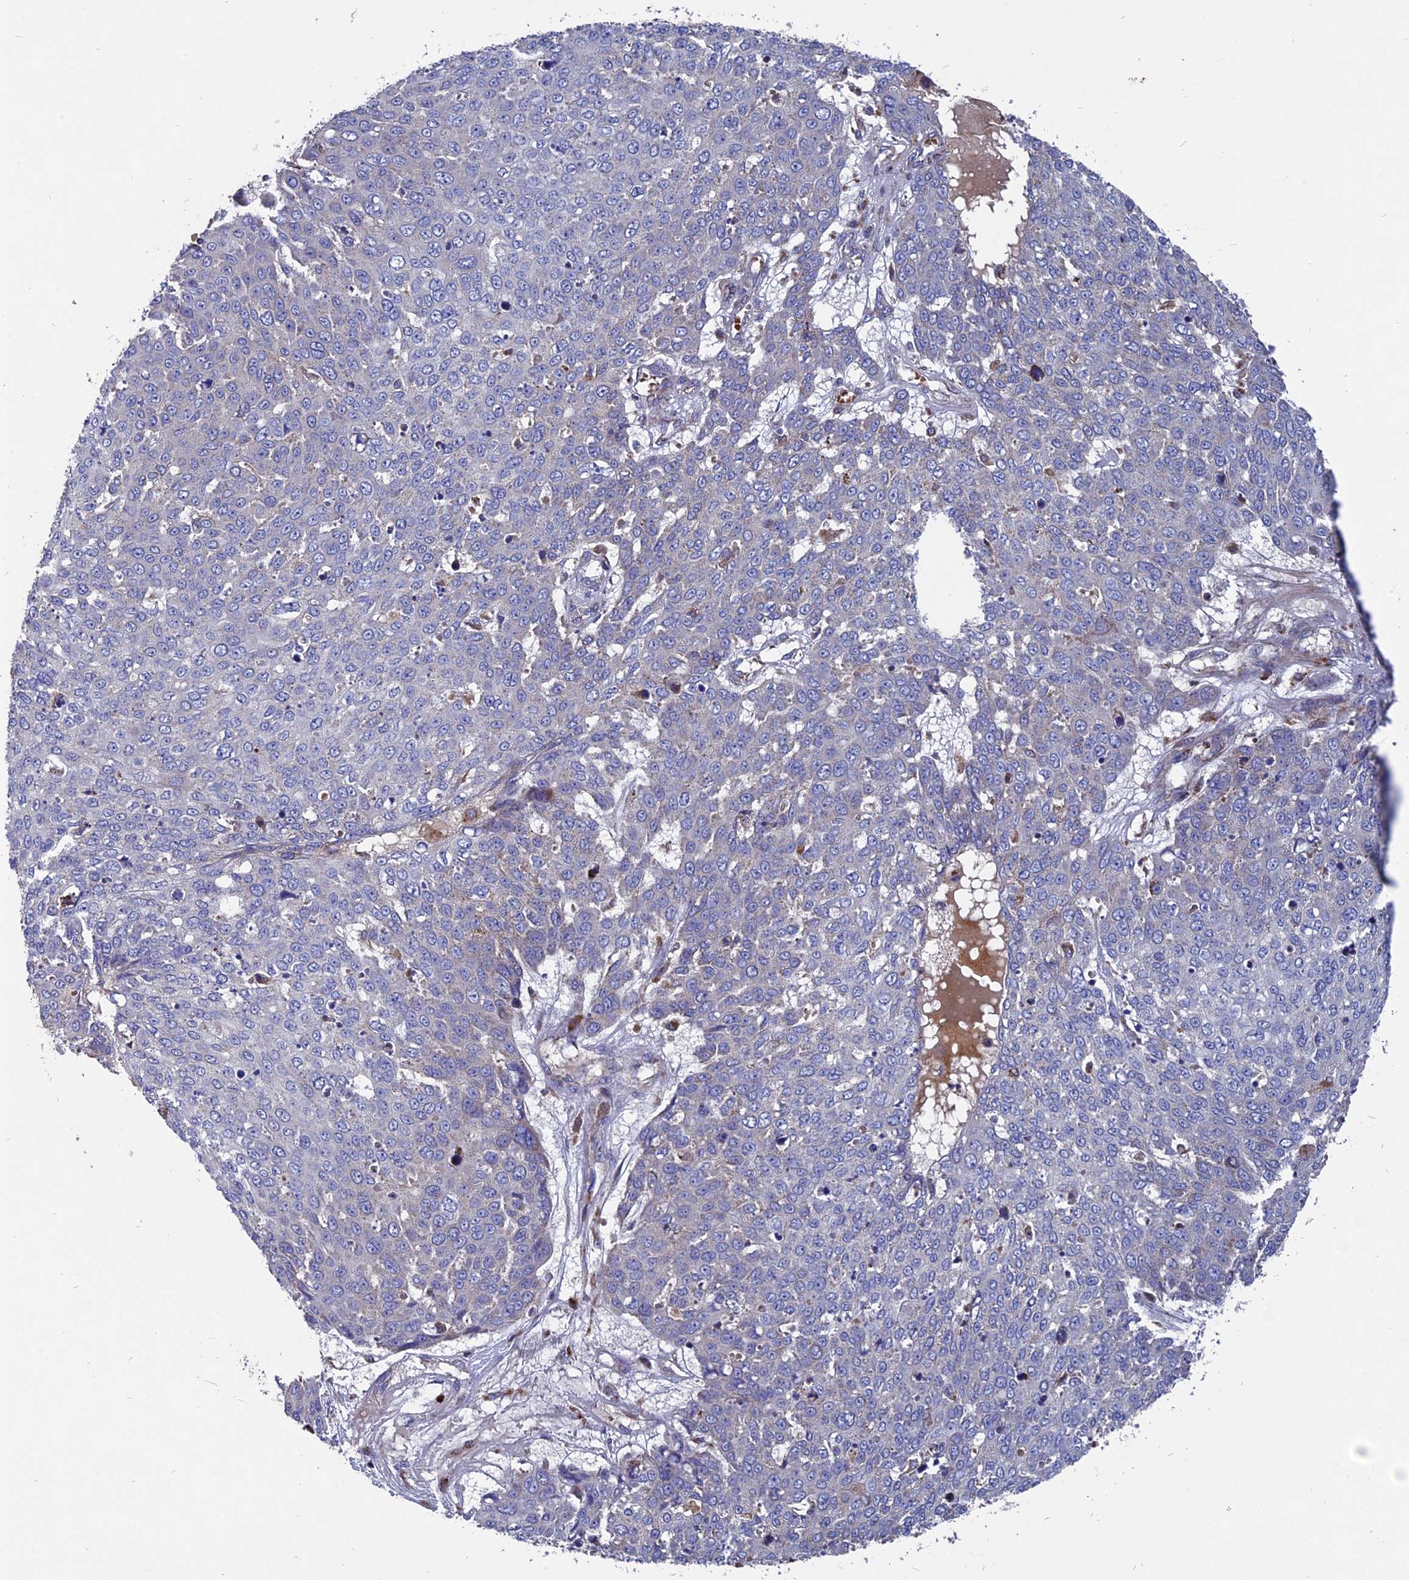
{"staining": {"intensity": "negative", "quantity": "none", "location": "none"}, "tissue": "skin cancer", "cell_type": "Tumor cells", "image_type": "cancer", "snomed": [{"axis": "morphology", "description": "Squamous cell carcinoma, NOS"}, {"axis": "topography", "description": "Skin"}], "caption": "Tumor cells show no significant staining in skin cancer (squamous cell carcinoma).", "gene": "TGFA", "patient": {"sex": "male", "age": 71}}